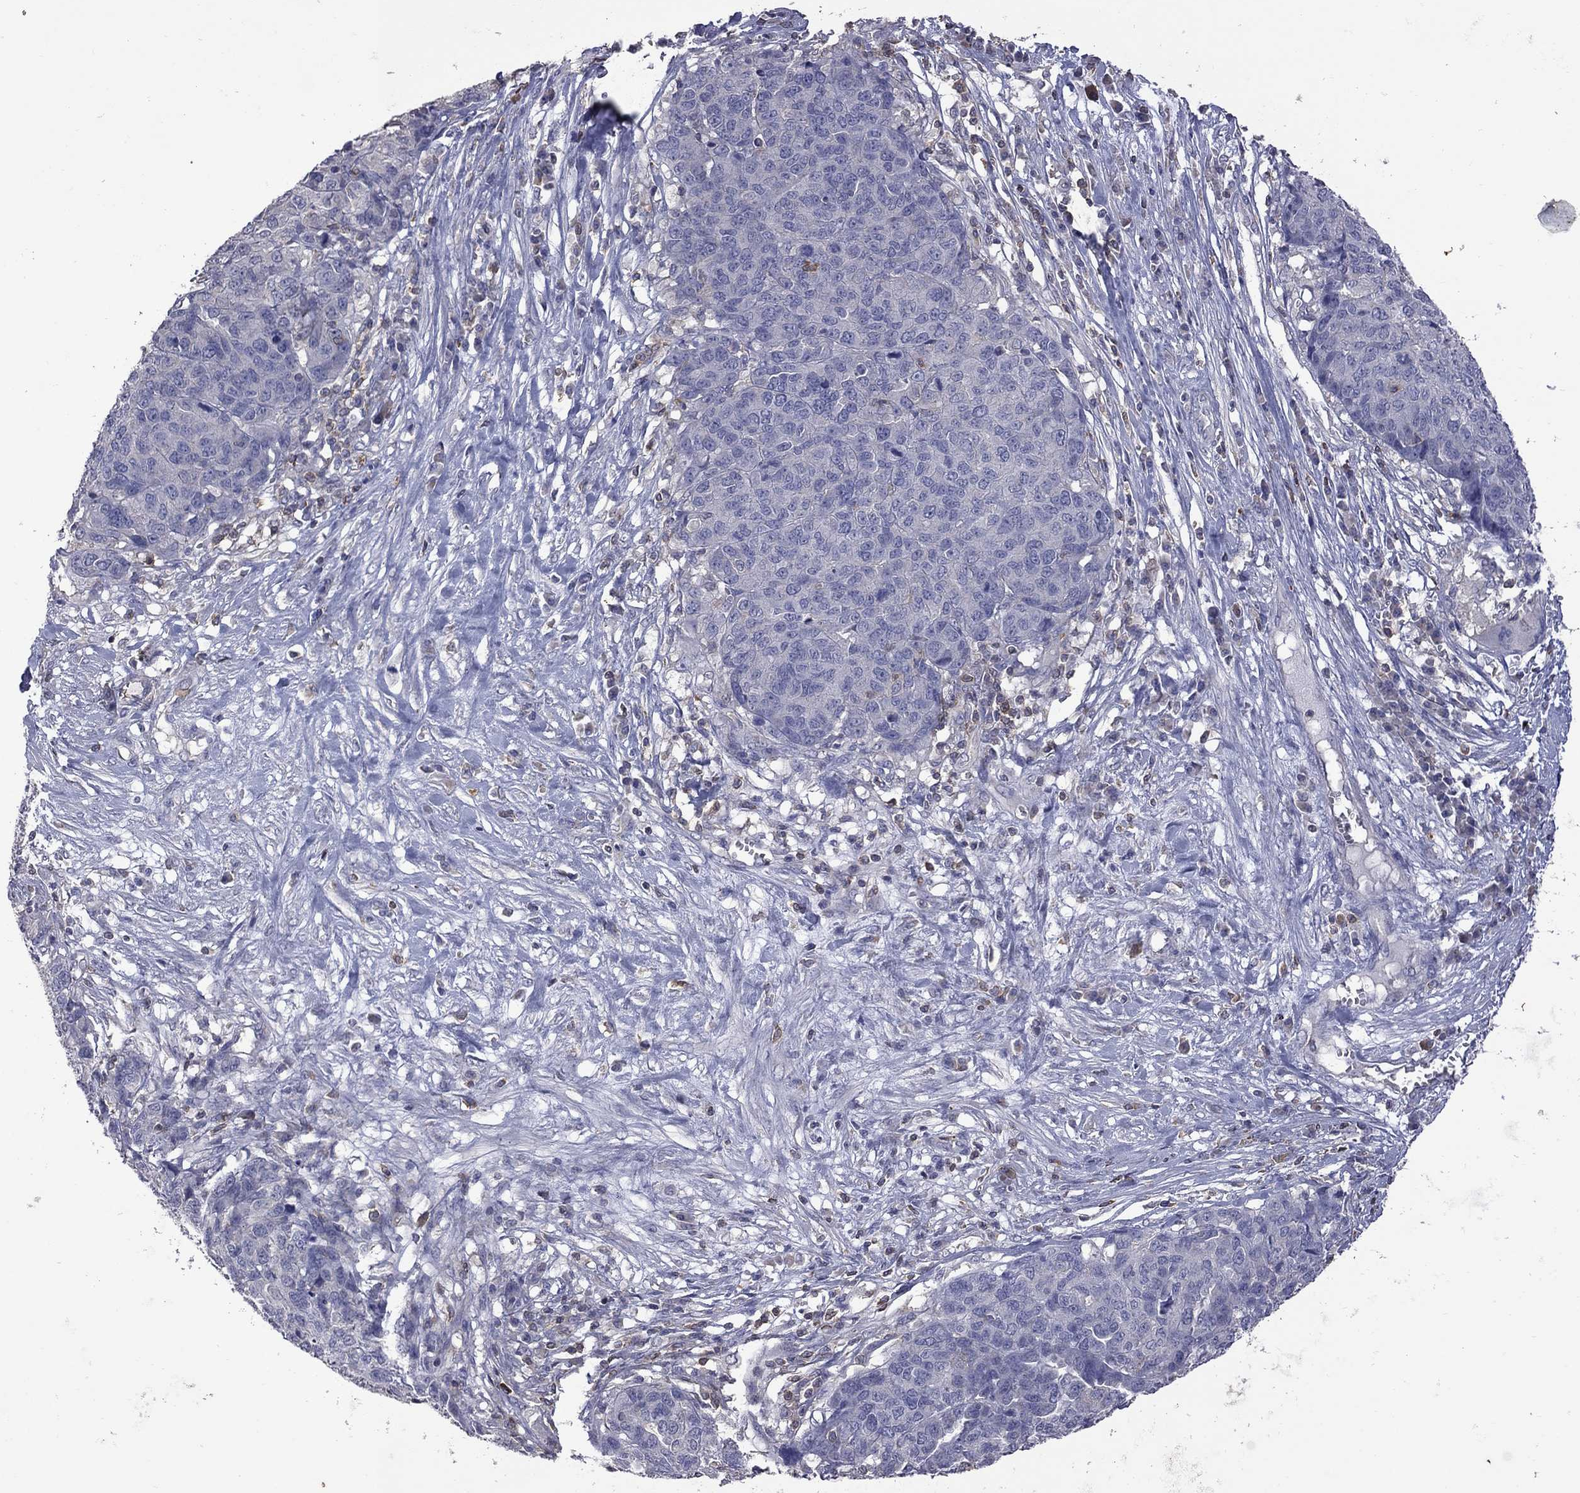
{"staining": {"intensity": "negative", "quantity": "none", "location": "none"}, "tissue": "ovarian cancer", "cell_type": "Tumor cells", "image_type": "cancer", "snomed": [{"axis": "morphology", "description": "Cystadenocarcinoma, serous, NOS"}, {"axis": "topography", "description": "Ovary"}], "caption": "High power microscopy histopathology image of an immunohistochemistry image of ovarian cancer (serous cystadenocarcinoma), revealing no significant expression in tumor cells.", "gene": "IPCEF1", "patient": {"sex": "female", "age": 87}}